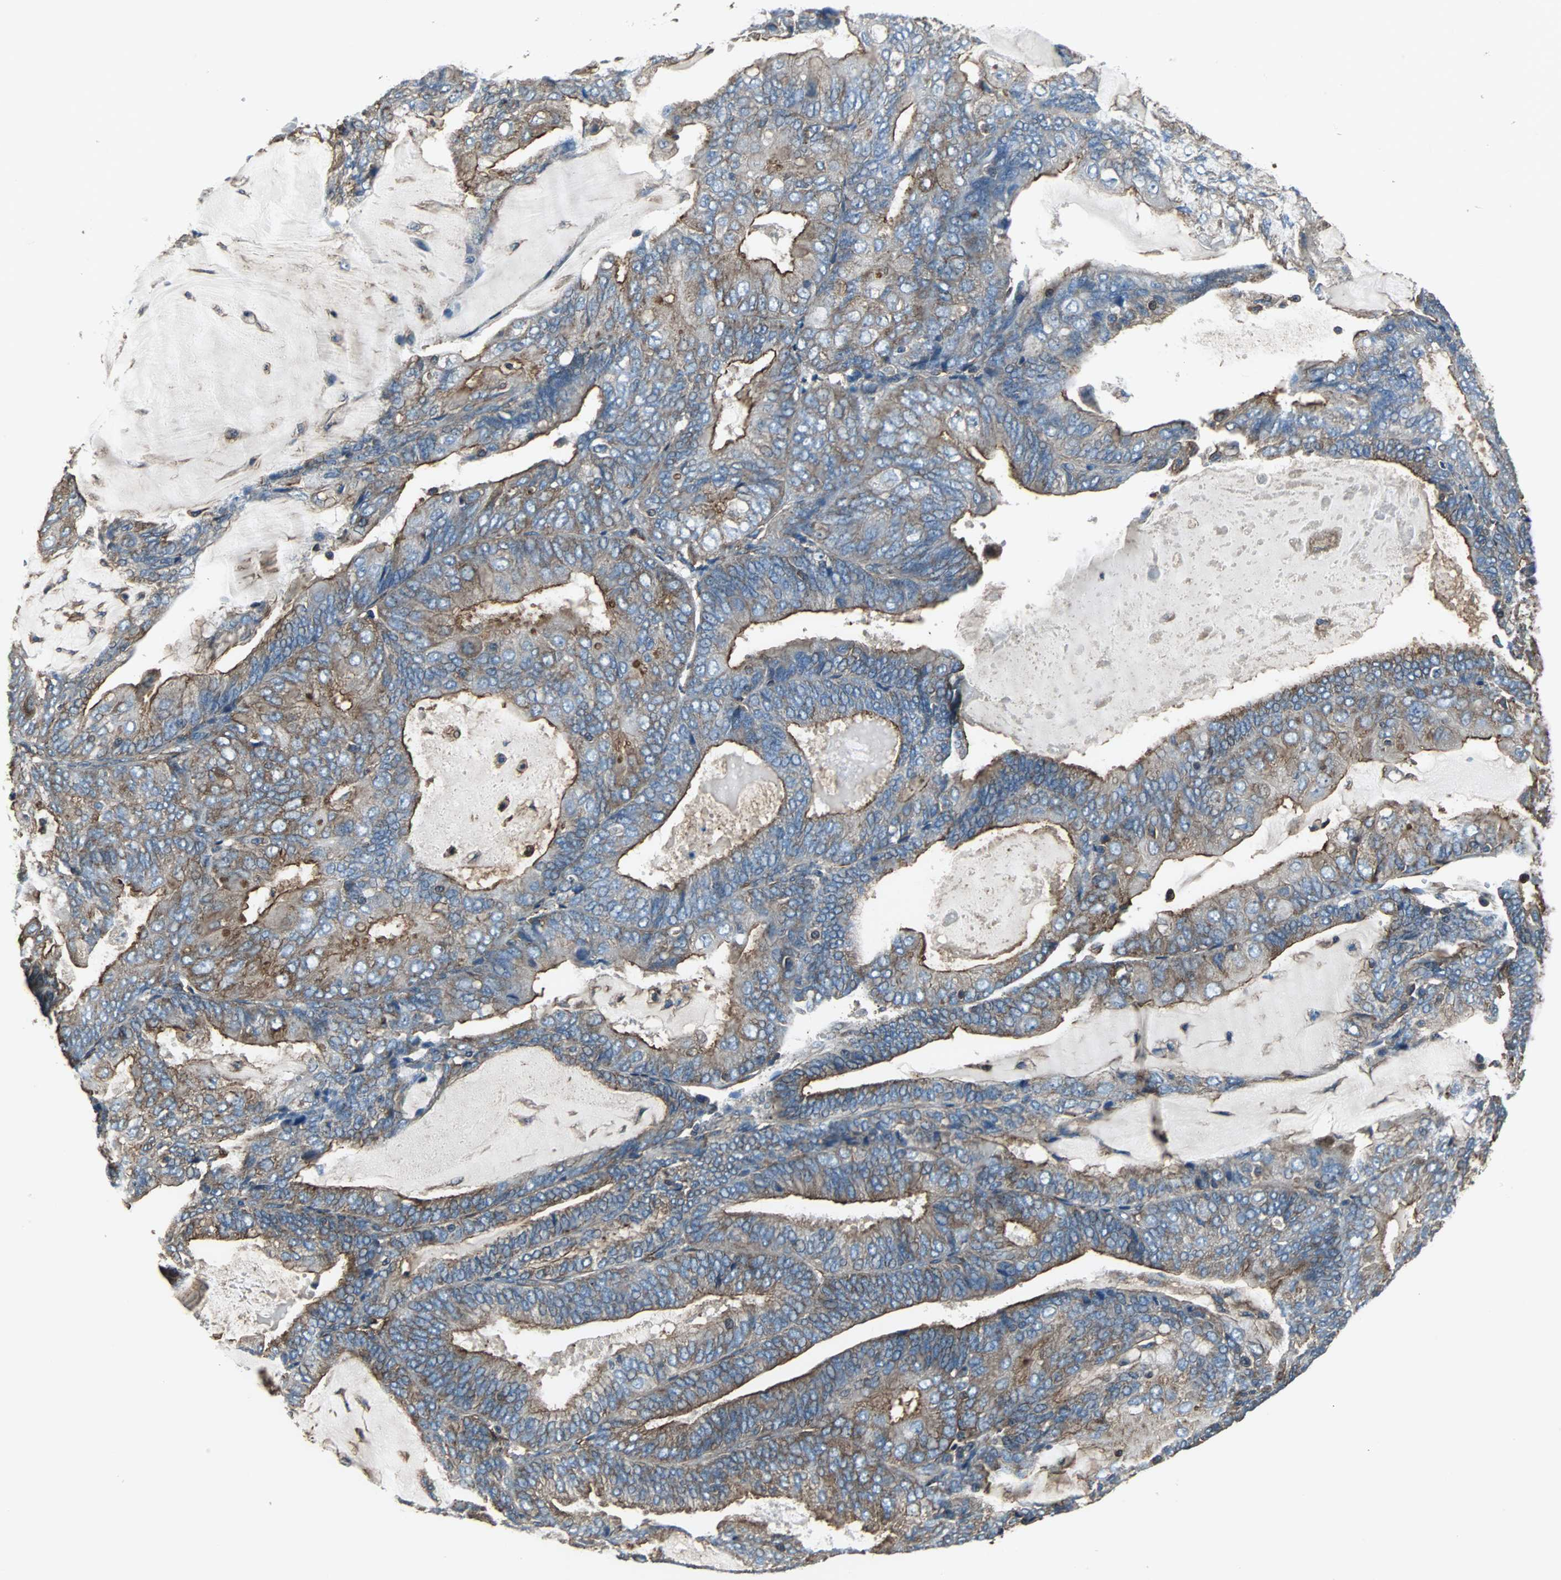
{"staining": {"intensity": "moderate", "quantity": ">75%", "location": "cytoplasmic/membranous"}, "tissue": "endometrial cancer", "cell_type": "Tumor cells", "image_type": "cancer", "snomed": [{"axis": "morphology", "description": "Adenocarcinoma, NOS"}, {"axis": "topography", "description": "Endometrium"}], "caption": "This is a micrograph of immunohistochemistry (IHC) staining of endometrial cancer (adenocarcinoma), which shows moderate expression in the cytoplasmic/membranous of tumor cells.", "gene": "ACTN1", "patient": {"sex": "female", "age": 81}}